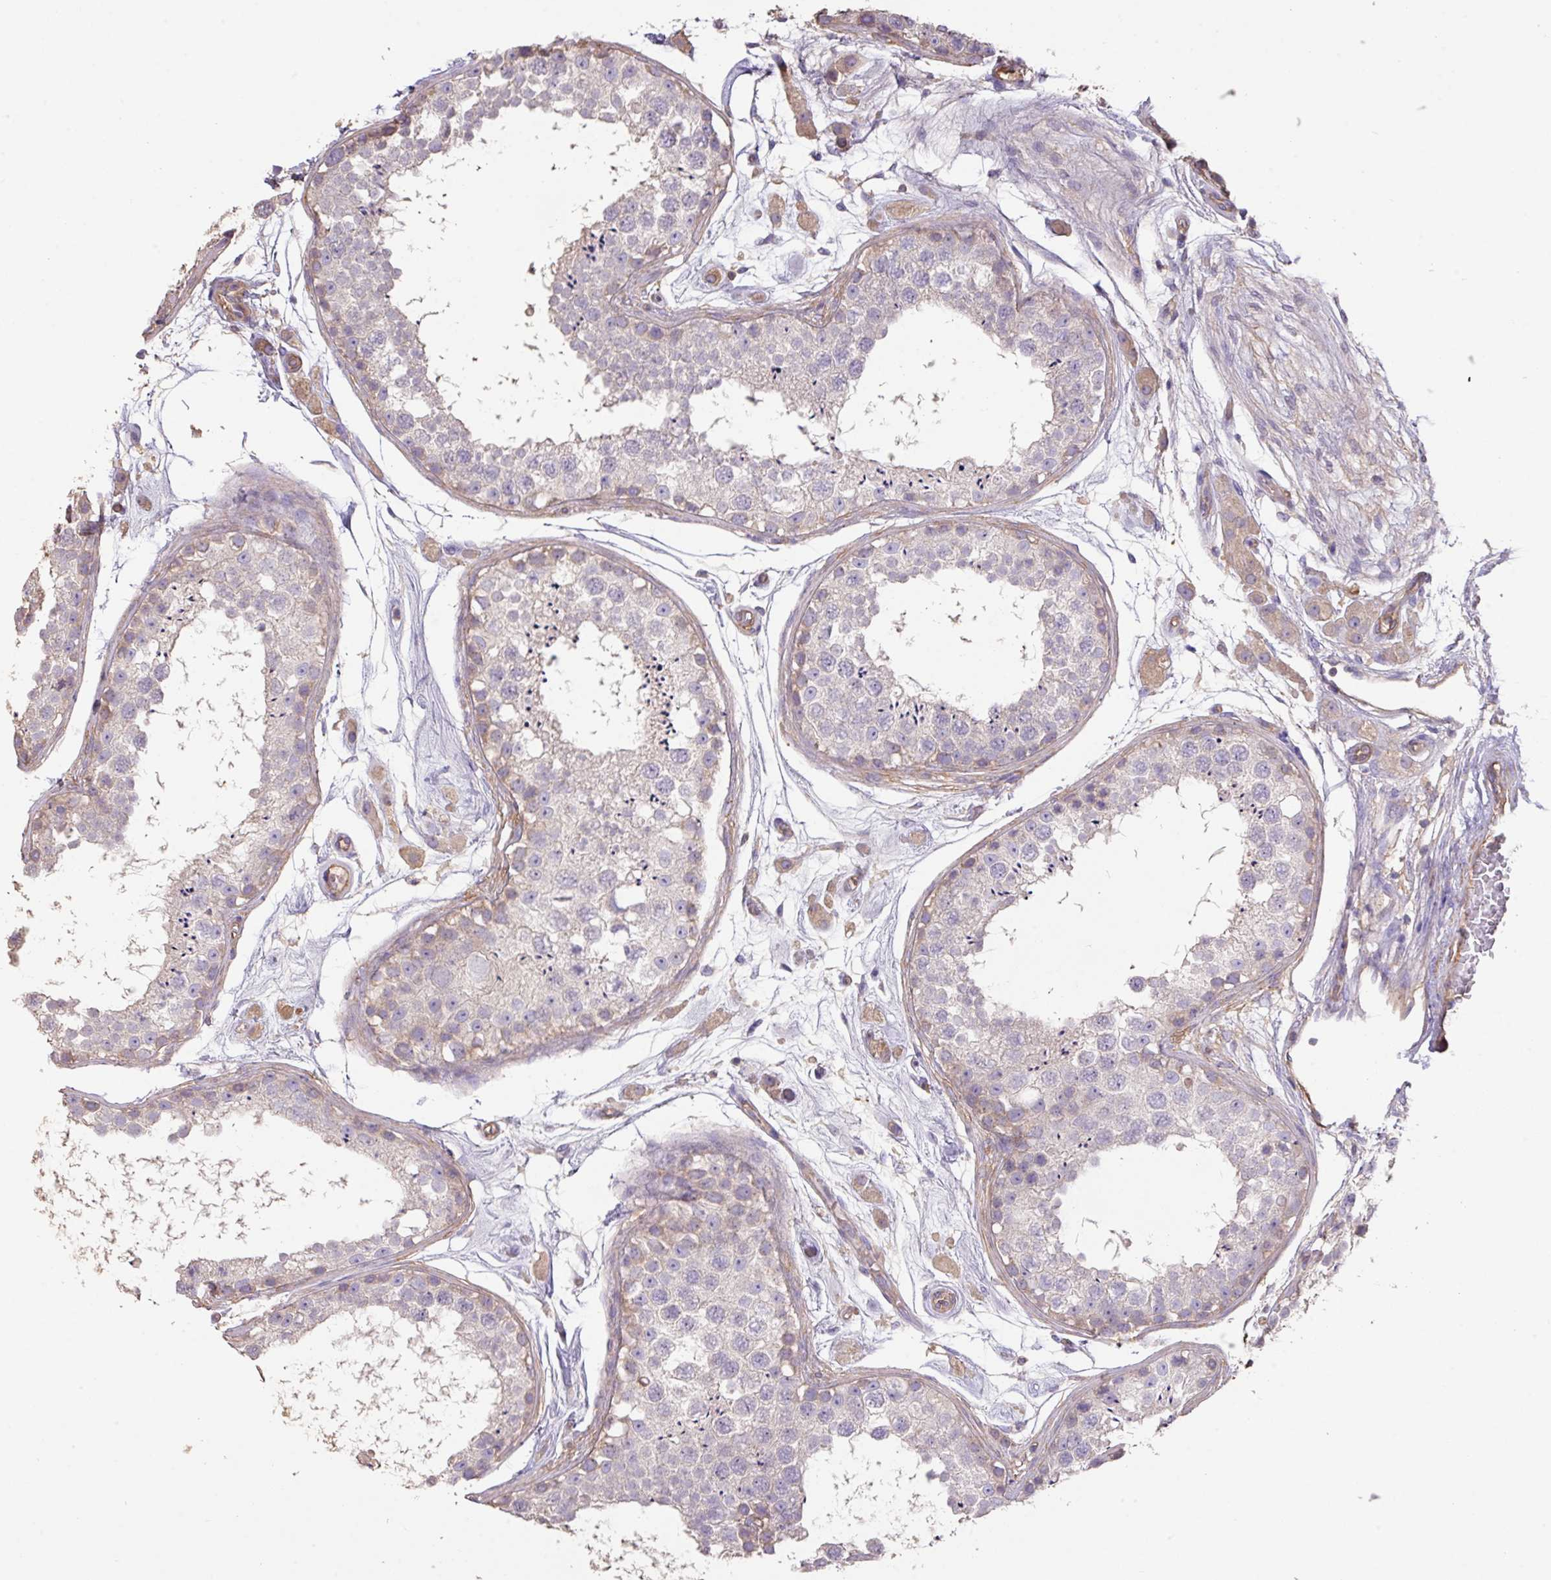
{"staining": {"intensity": "weak", "quantity": "<25%", "location": "cytoplasmic/membranous"}, "tissue": "testis", "cell_type": "Cells in seminiferous ducts", "image_type": "normal", "snomed": [{"axis": "morphology", "description": "Normal tissue, NOS"}, {"axis": "topography", "description": "Testis"}], "caption": "Immunohistochemical staining of normal testis demonstrates no significant positivity in cells in seminiferous ducts.", "gene": "CALML4", "patient": {"sex": "male", "age": 25}}